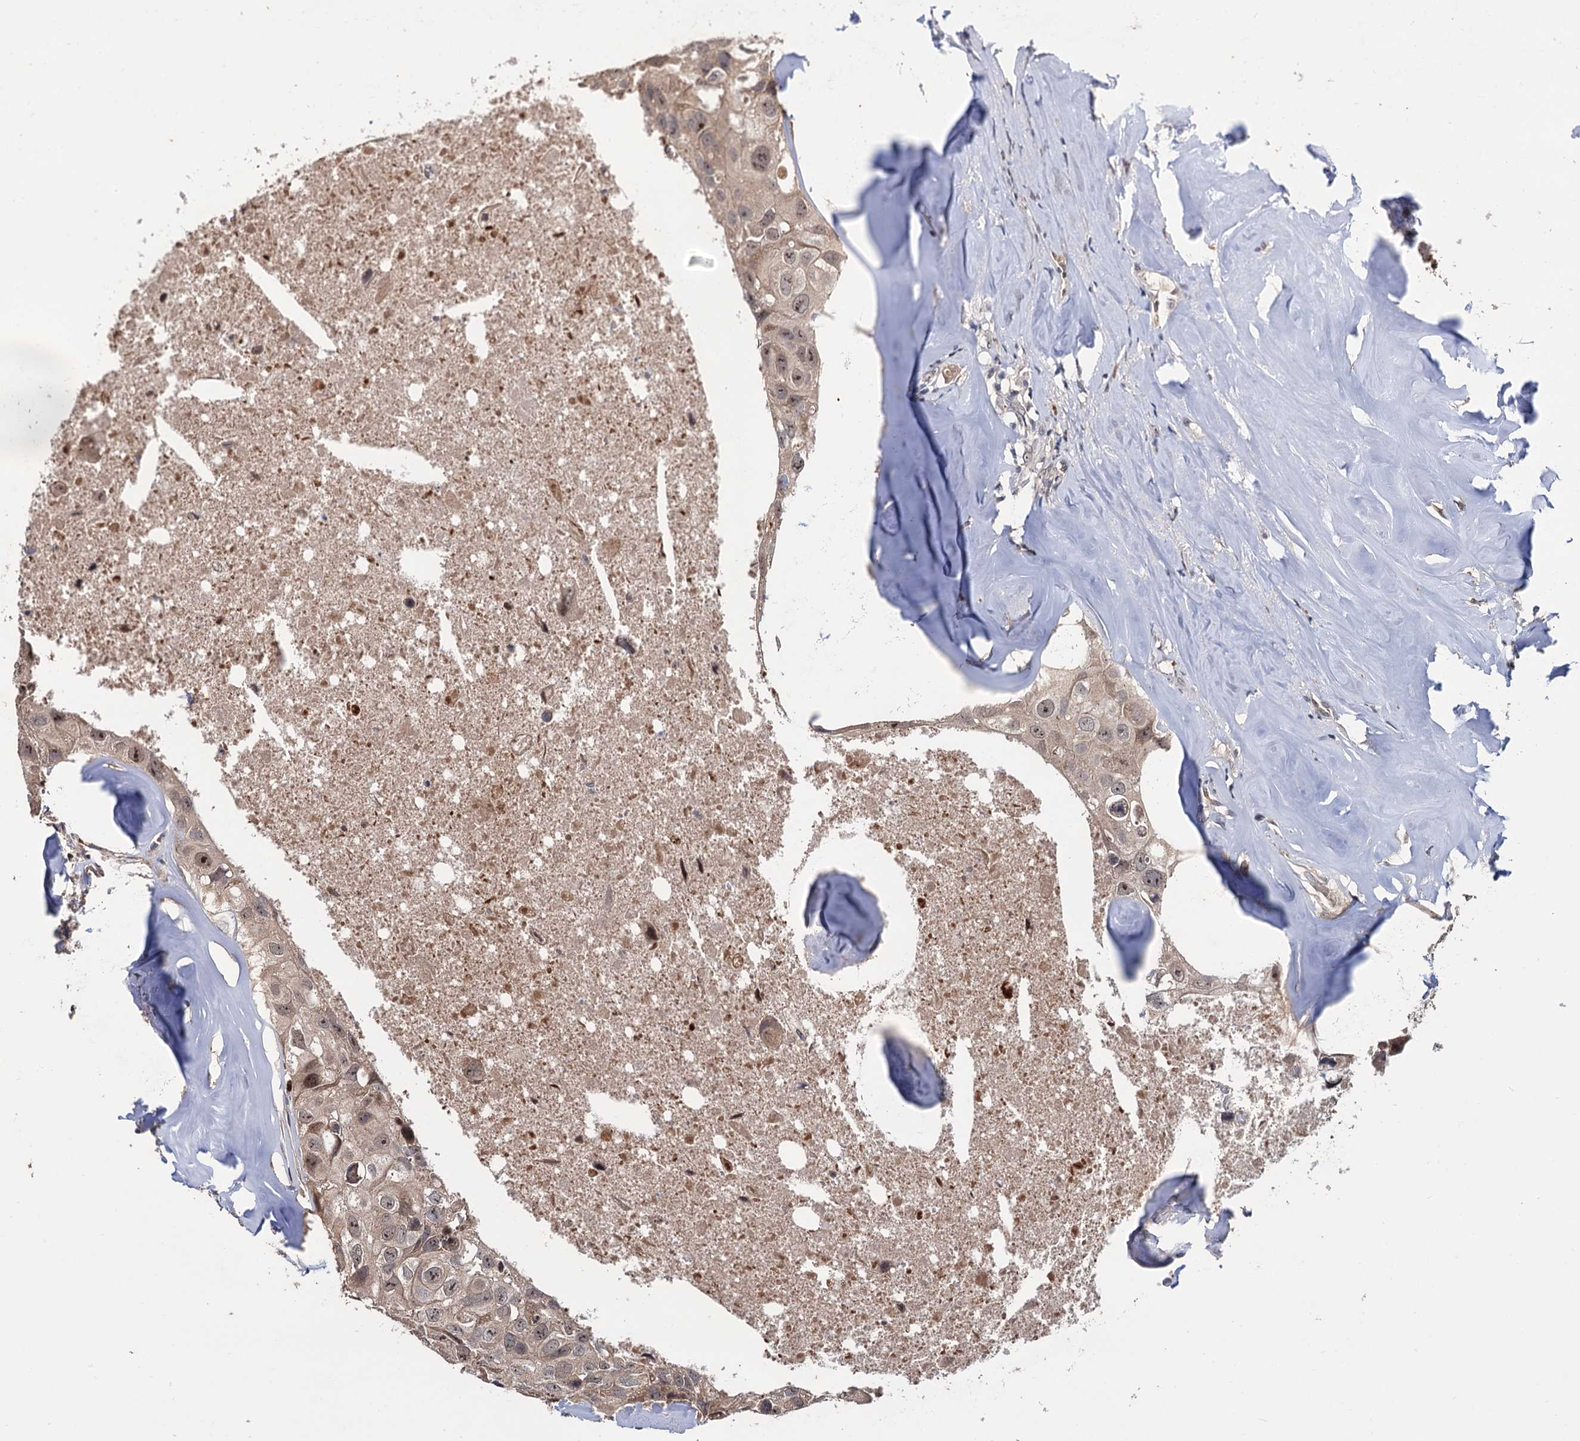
{"staining": {"intensity": "weak", "quantity": ">75%", "location": "nuclear"}, "tissue": "head and neck cancer", "cell_type": "Tumor cells", "image_type": "cancer", "snomed": [{"axis": "morphology", "description": "Adenocarcinoma, NOS"}, {"axis": "morphology", "description": "Adenocarcinoma, metastatic, NOS"}, {"axis": "topography", "description": "Head-Neck"}], "caption": "Head and neck cancer (adenocarcinoma) was stained to show a protein in brown. There is low levels of weak nuclear staining in approximately >75% of tumor cells.", "gene": "LRRC63", "patient": {"sex": "male", "age": 75}}